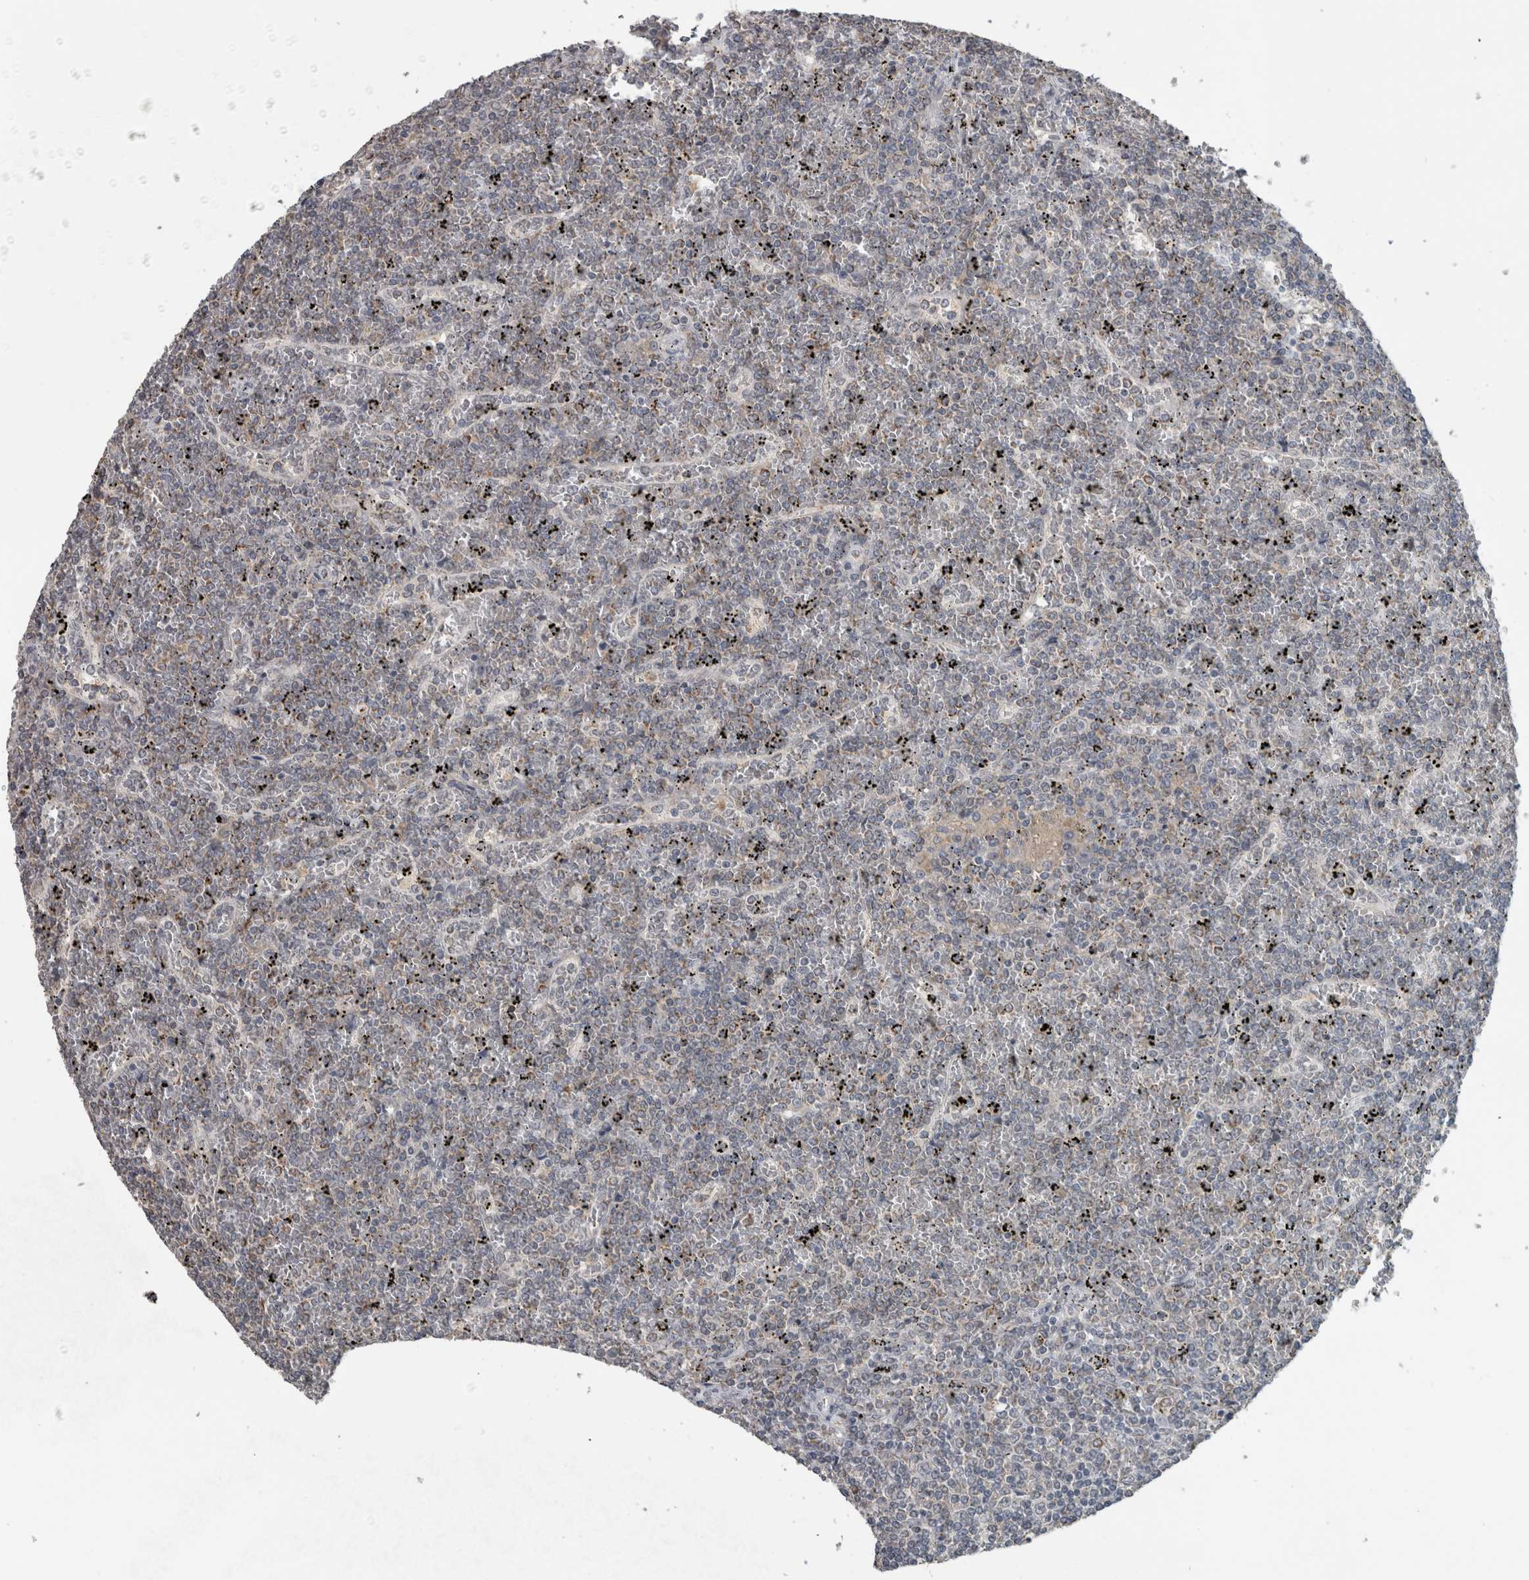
{"staining": {"intensity": "moderate", "quantity": "25%-75%", "location": "cytoplasmic/membranous"}, "tissue": "lymphoma", "cell_type": "Tumor cells", "image_type": "cancer", "snomed": [{"axis": "morphology", "description": "Malignant lymphoma, non-Hodgkin's type, Low grade"}, {"axis": "topography", "description": "Spleen"}], "caption": "DAB immunohistochemical staining of lymphoma shows moderate cytoplasmic/membranous protein positivity in about 25%-75% of tumor cells.", "gene": "ACSF2", "patient": {"sex": "female", "age": 19}}